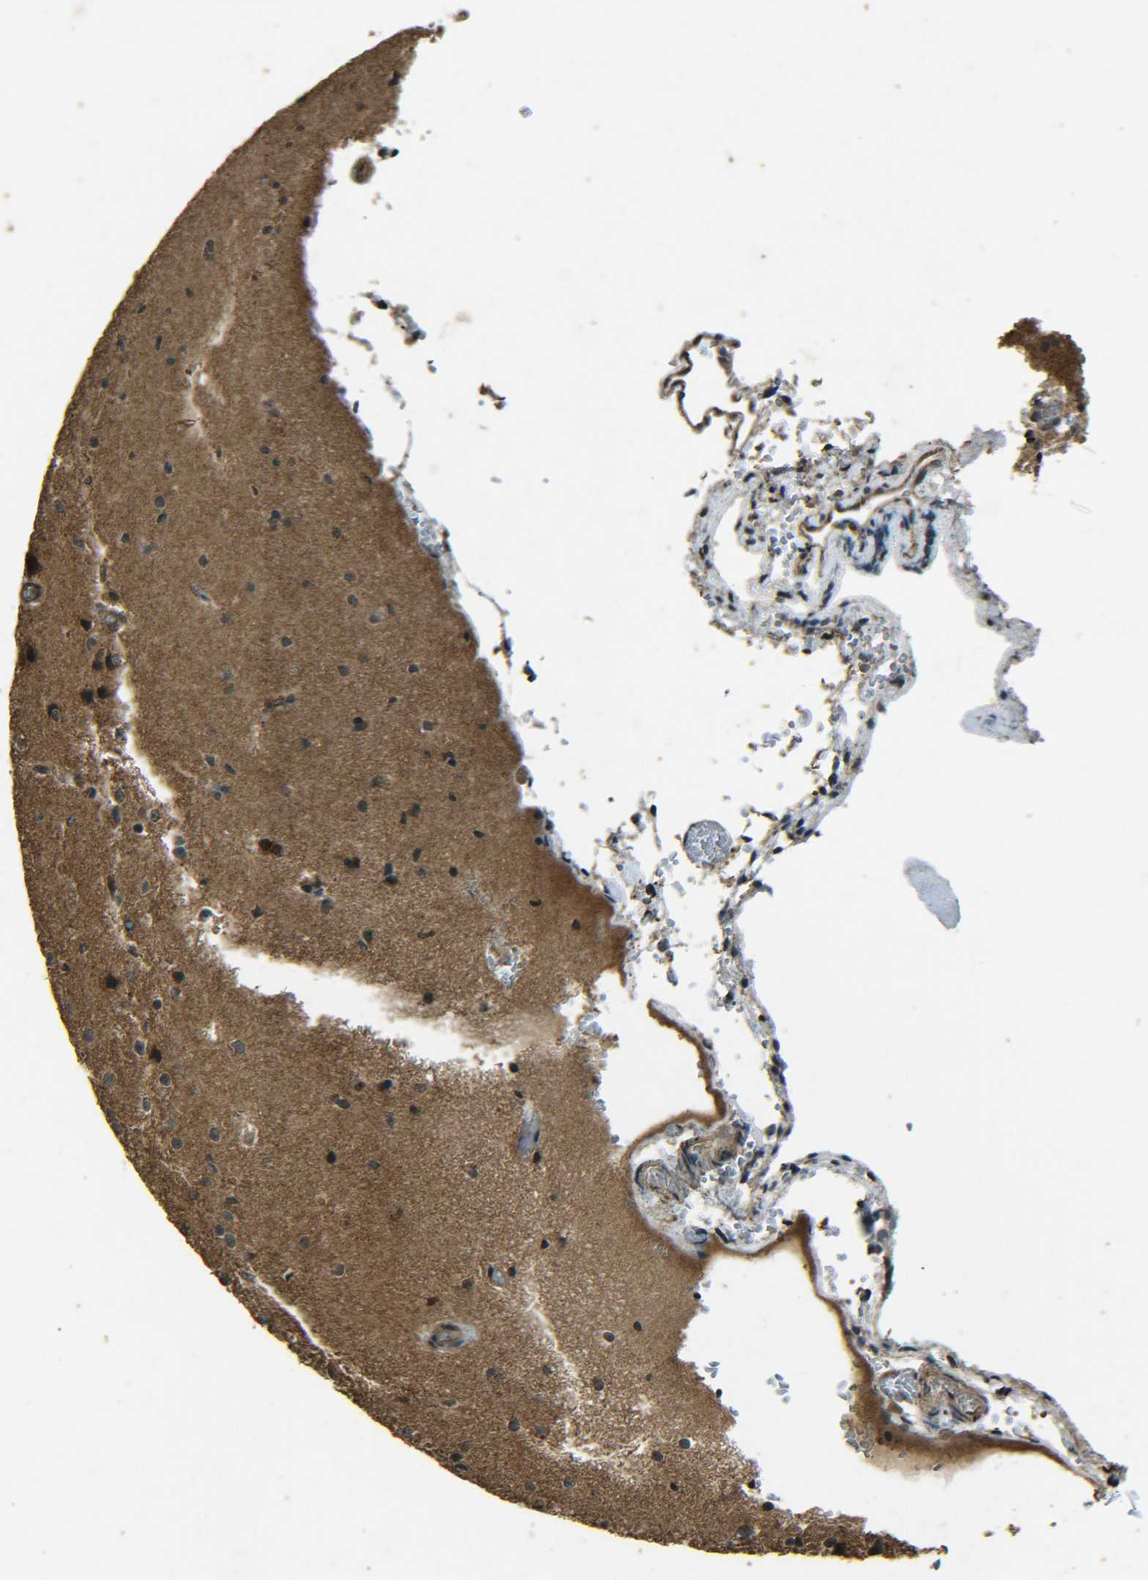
{"staining": {"intensity": "weak", "quantity": "25%-75%", "location": "cytoplasmic/membranous"}, "tissue": "cerebral cortex", "cell_type": "Endothelial cells", "image_type": "normal", "snomed": [{"axis": "morphology", "description": "Normal tissue, NOS"}, {"axis": "morphology", "description": "Developmental malformation"}, {"axis": "topography", "description": "Cerebral cortex"}], "caption": "An image of human cerebral cortex stained for a protein shows weak cytoplasmic/membranous brown staining in endothelial cells. The protein is shown in brown color, while the nuclei are stained blue.", "gene": "PLK2", "patient": {"sex": "female", "age": 30}}